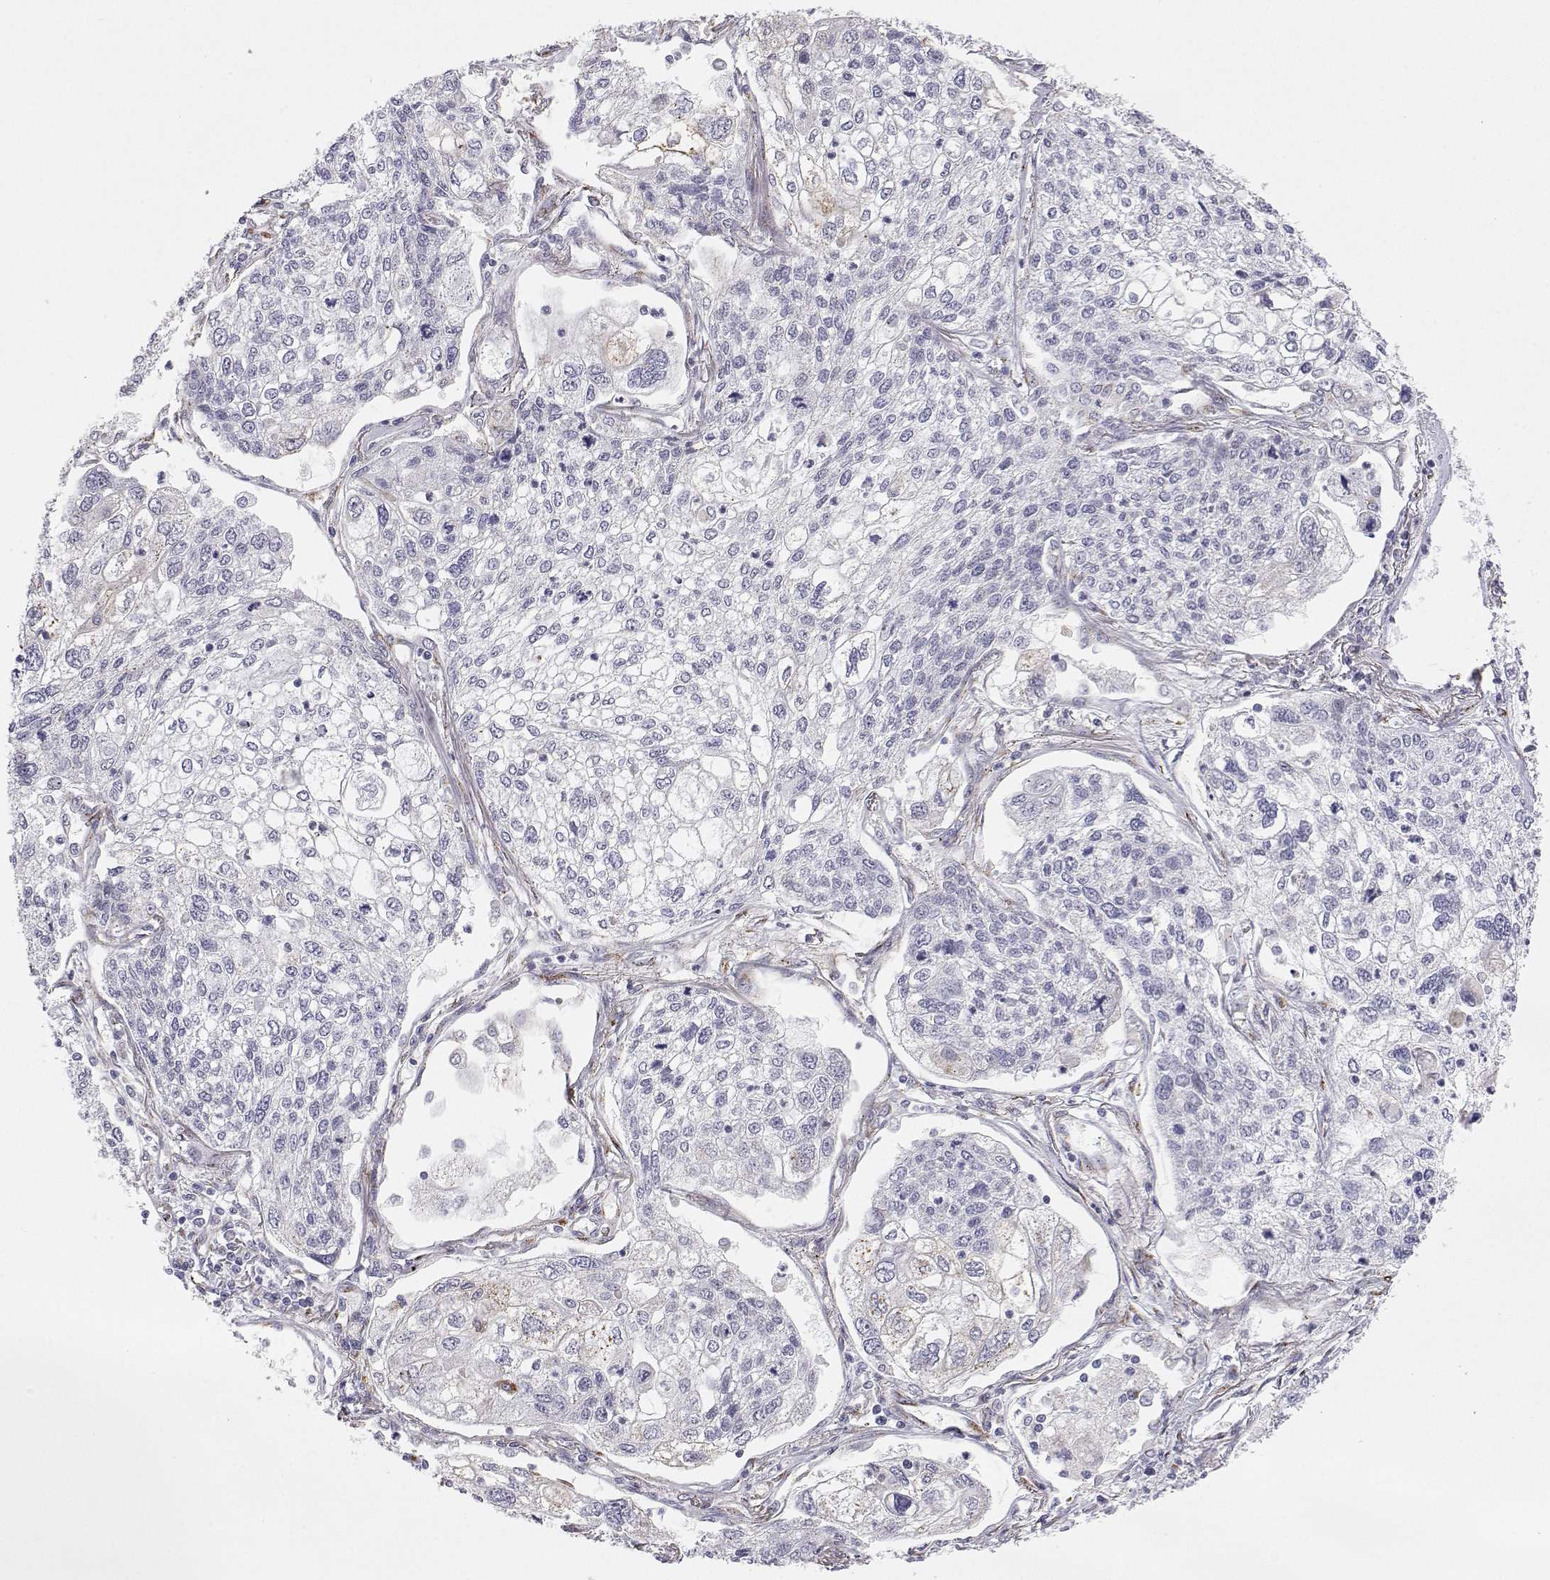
{"staining": {"intensity": "negative", "quantity": "none", "location": "none"}, "tissue": "lung cancer", "cell_type": "Tumor cells", "image_type": "cancer", "snomed": [{"axis": "morphology", "description": "Squamous cell carcinoma, NOS"}, {"axis": "topography", "description": "Lung"}], "caption": "There is no significant positivity in tumor cells of lung squamous cell carcinoma.", "gene": "STARD13", "patient": {"sex": "male", "age": 74}}